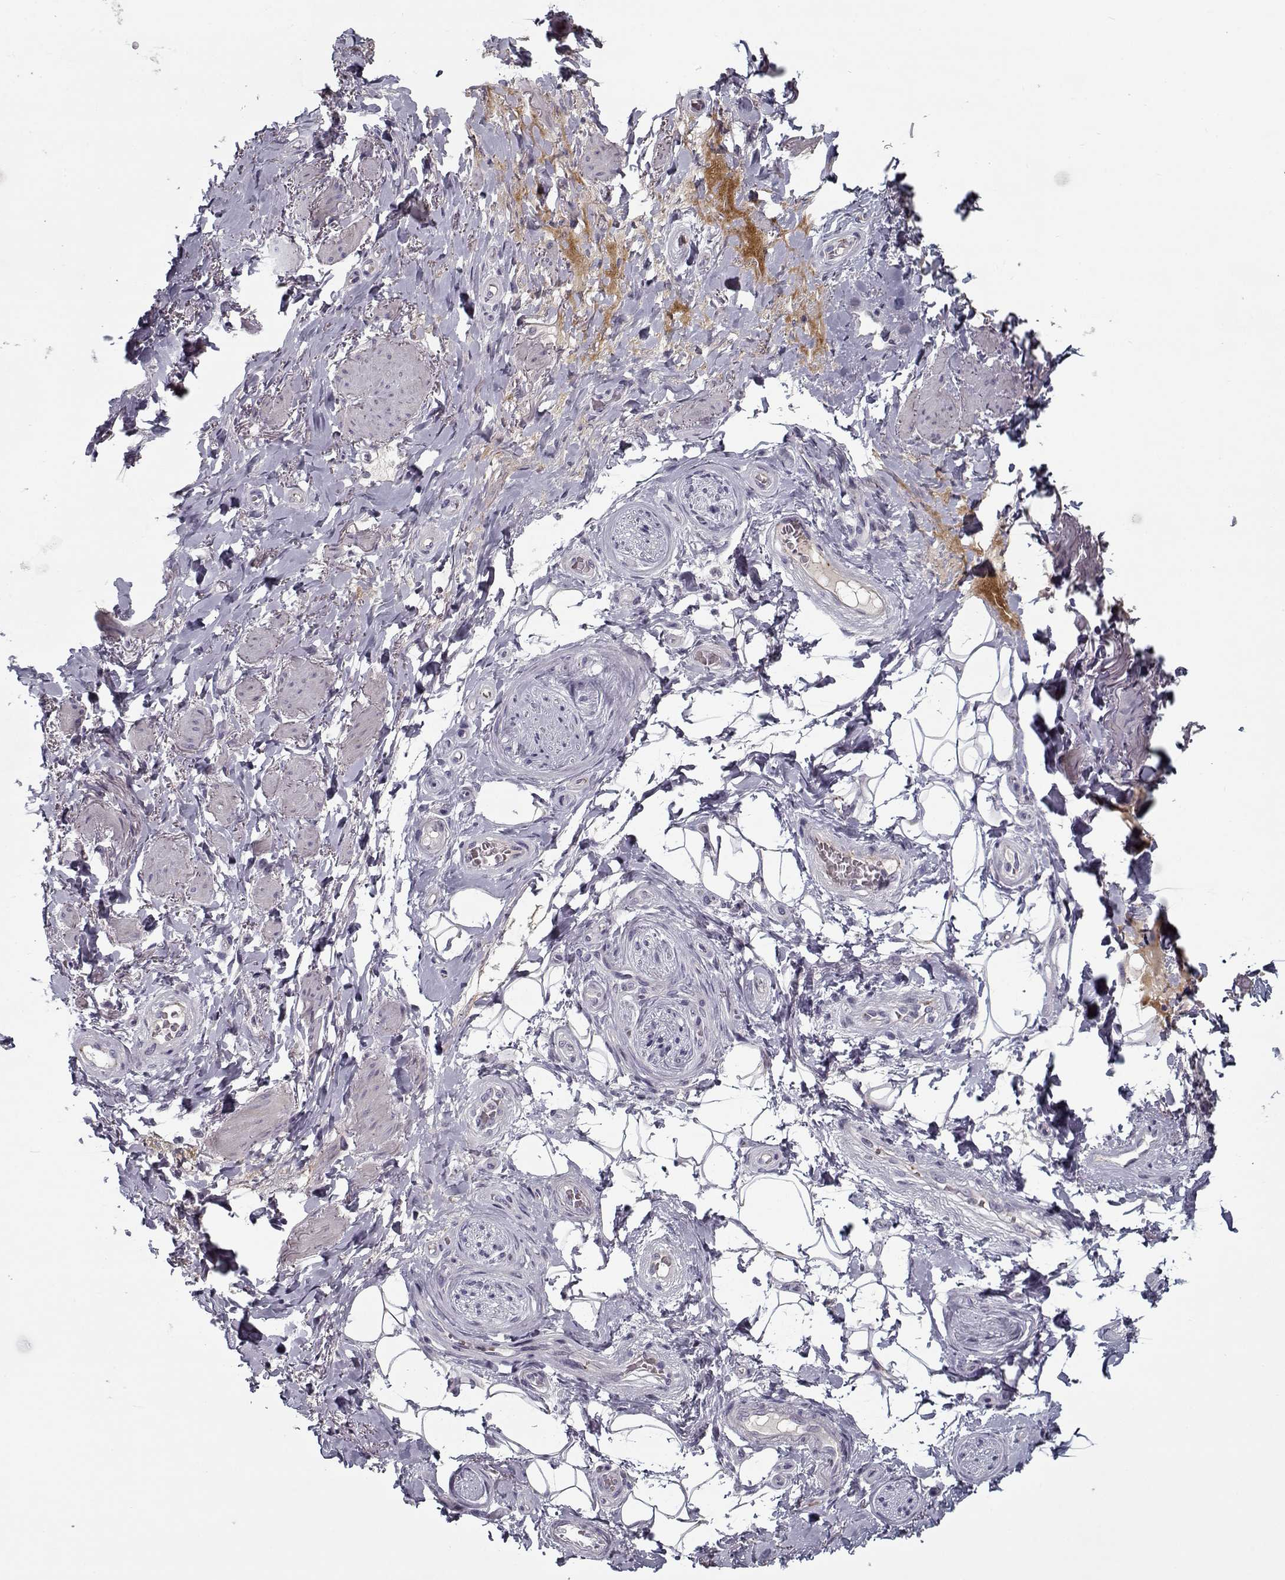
{"staining": {"intensity": "negative", "quantity": "none", "location": "none"}, "tissue": "adipose tissue", "cell_type": "Adipocytes", "image_type": "normal", "snomed": [{"axis": "morphology", "description": "Normal tissue, NOS"}, {"axis": "topography", "description": "Anal"}, {"axis": "topography", "description": "Peripheral nerve tissue"}], "caption": "IHC micrograph of normal adipose tissue stained for a protein (brown), which exhibits no expression in adipocytes. (DAB immunohistochemistry (IHC) visualized using brightfield microscopy, high magnification).", "gene": "DDX25", "patient": {"sex": "male", "age": 53}}